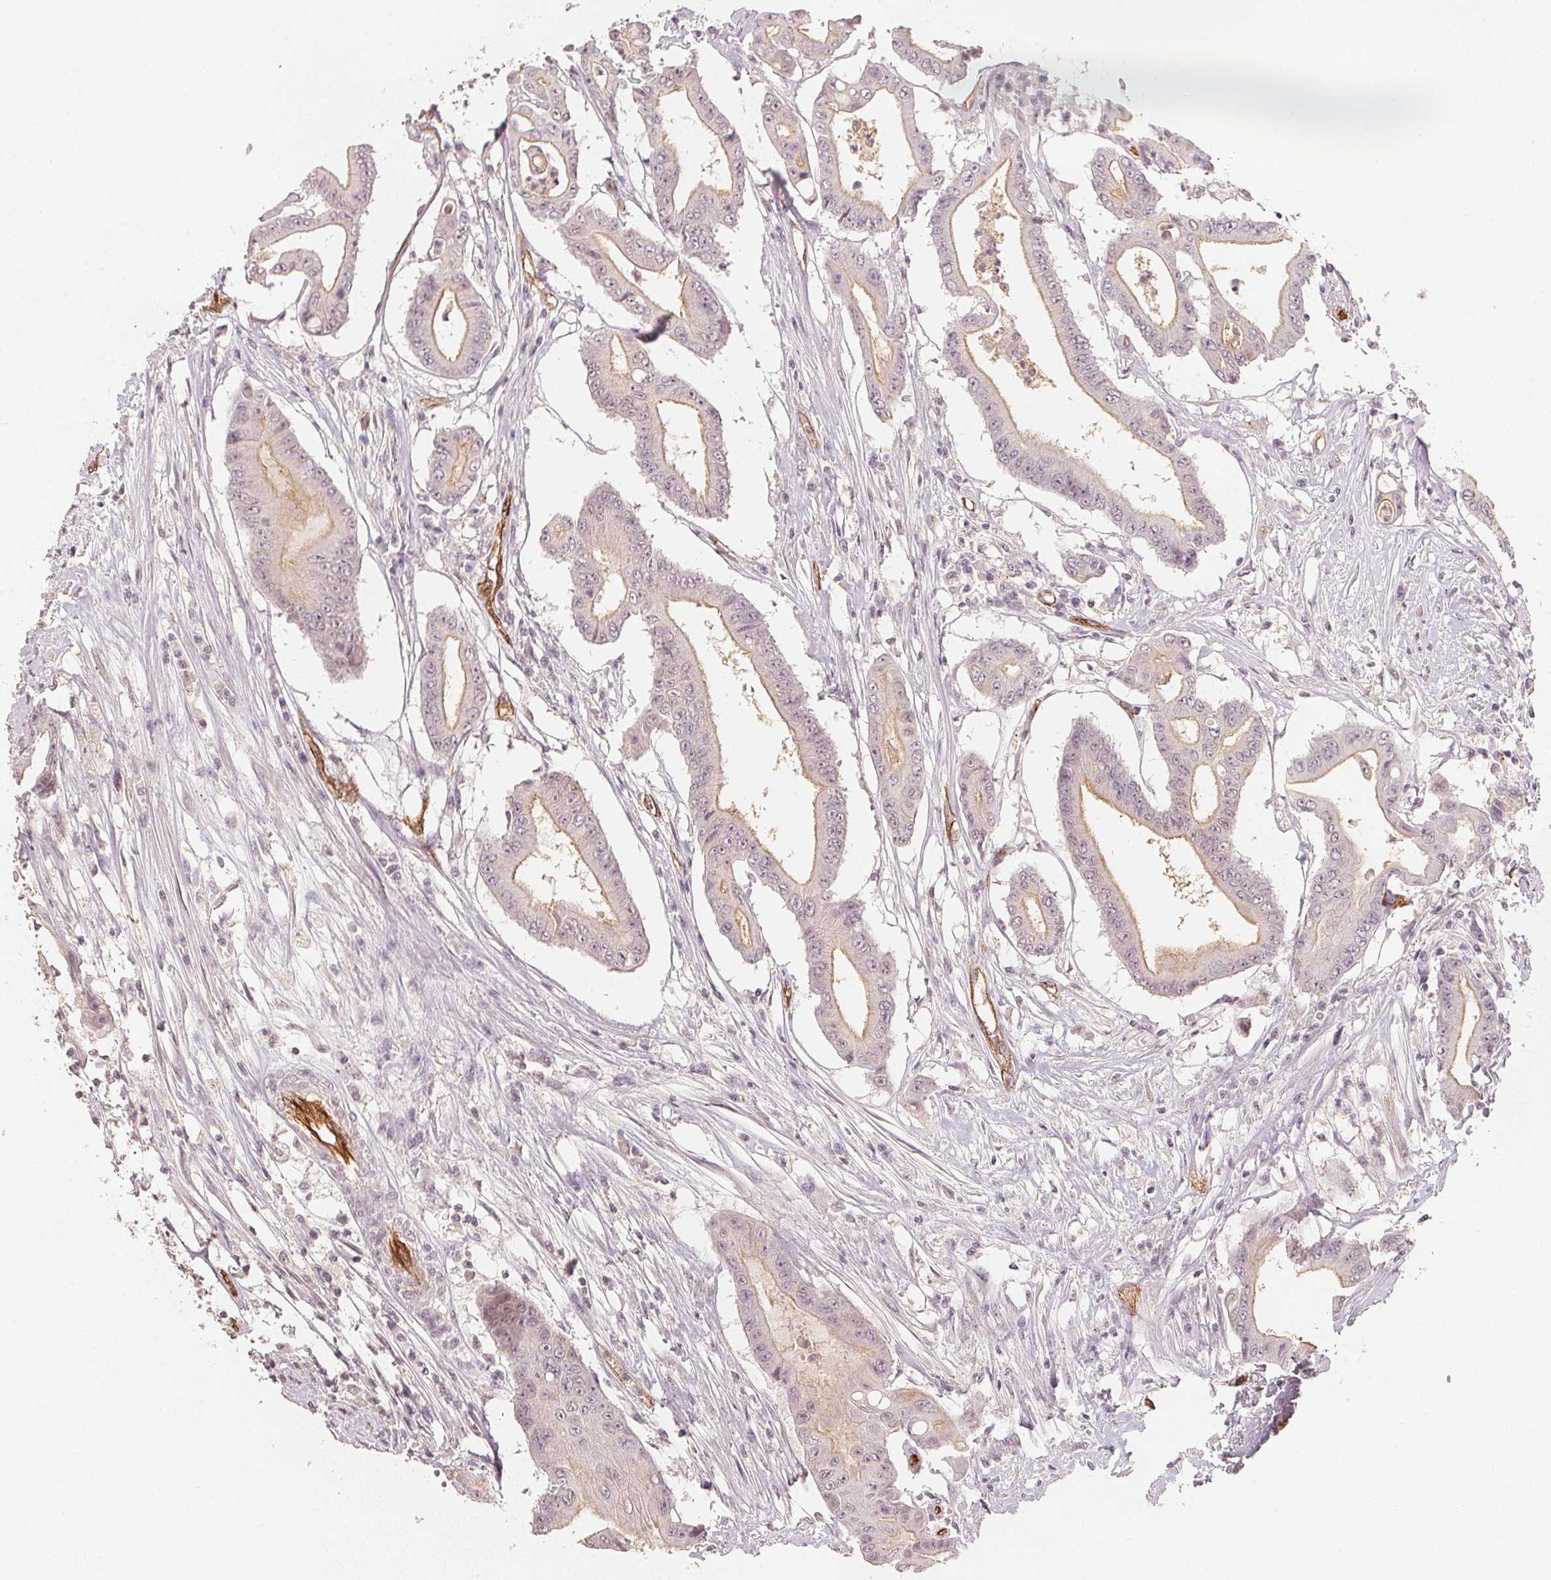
{"staining": {"intensity": "negative", "quantity": "none", "location": "none"}, "tissue": "colorectal cancer", "cell_type": "Tumor cells", "image_type": "cancer", "snomed": [{"axis": "morphology", "description": "Adenocarcinoma, NOS"}, {"axis": "topography", "description": "Rectum"}], "caption": "Tumor cells show no significant protein expression in colorectal adenocarcinoma.", "gene": "CIB1", "patient": {"sex": "male", "age": 54}}